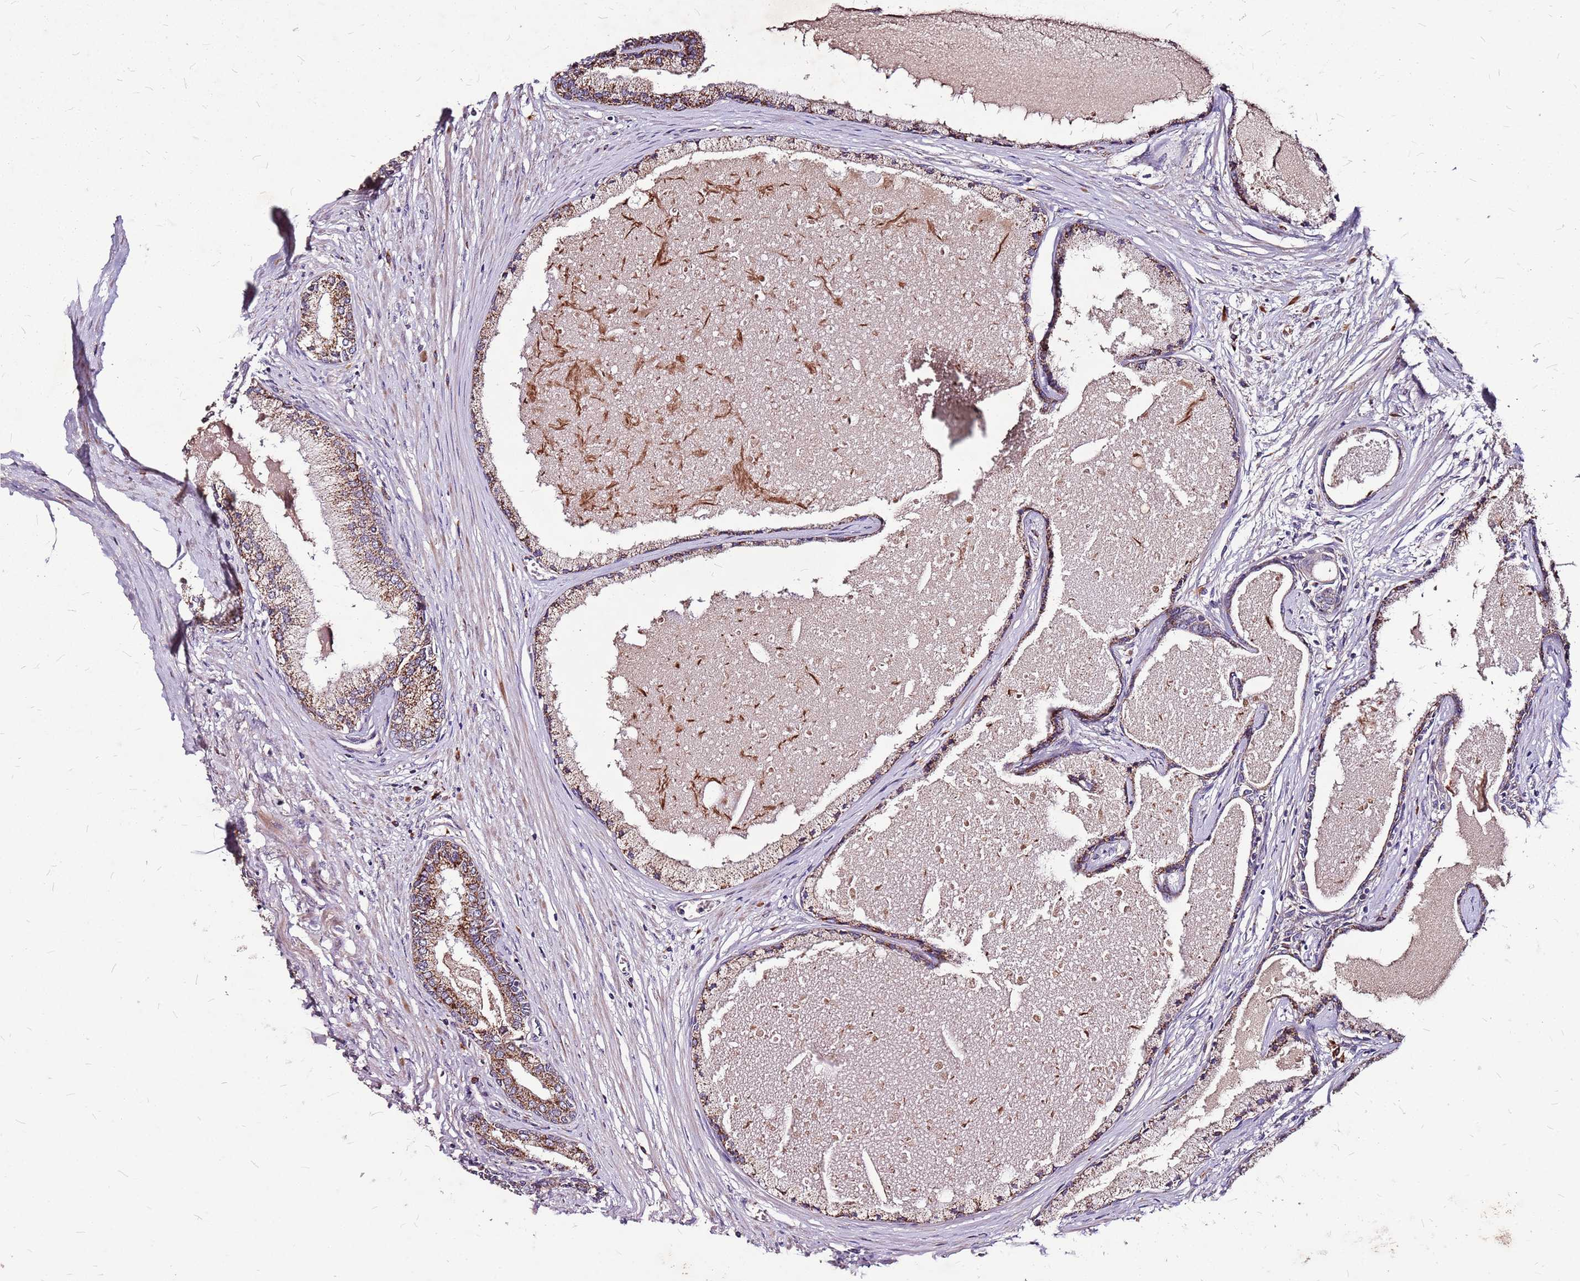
{"staining": {"intensity": "moderate", "quantity": ">75%", "location": "cytoplasmic/membranous"}, "tissue": "prostate cancer", "cell_type": "Tumor cells", "image_type": "cancer", "snomed": [{"axis": "morphology", "description": "Adenocarcinoma, High grade"}, {"axis": "topography", "description": "Prostate"}], "caption": "Immunohistochemistry micrograph of human prostate cancer (adenocarcinoma (high-grade)) stained for a protein (brown), which reveals medium levels of moderate cytoplasmic/membranous expression in approximately >75% of tumor cells.", "gene": "DCDC2C", "patient": {"sex": "male", "age": 74}}